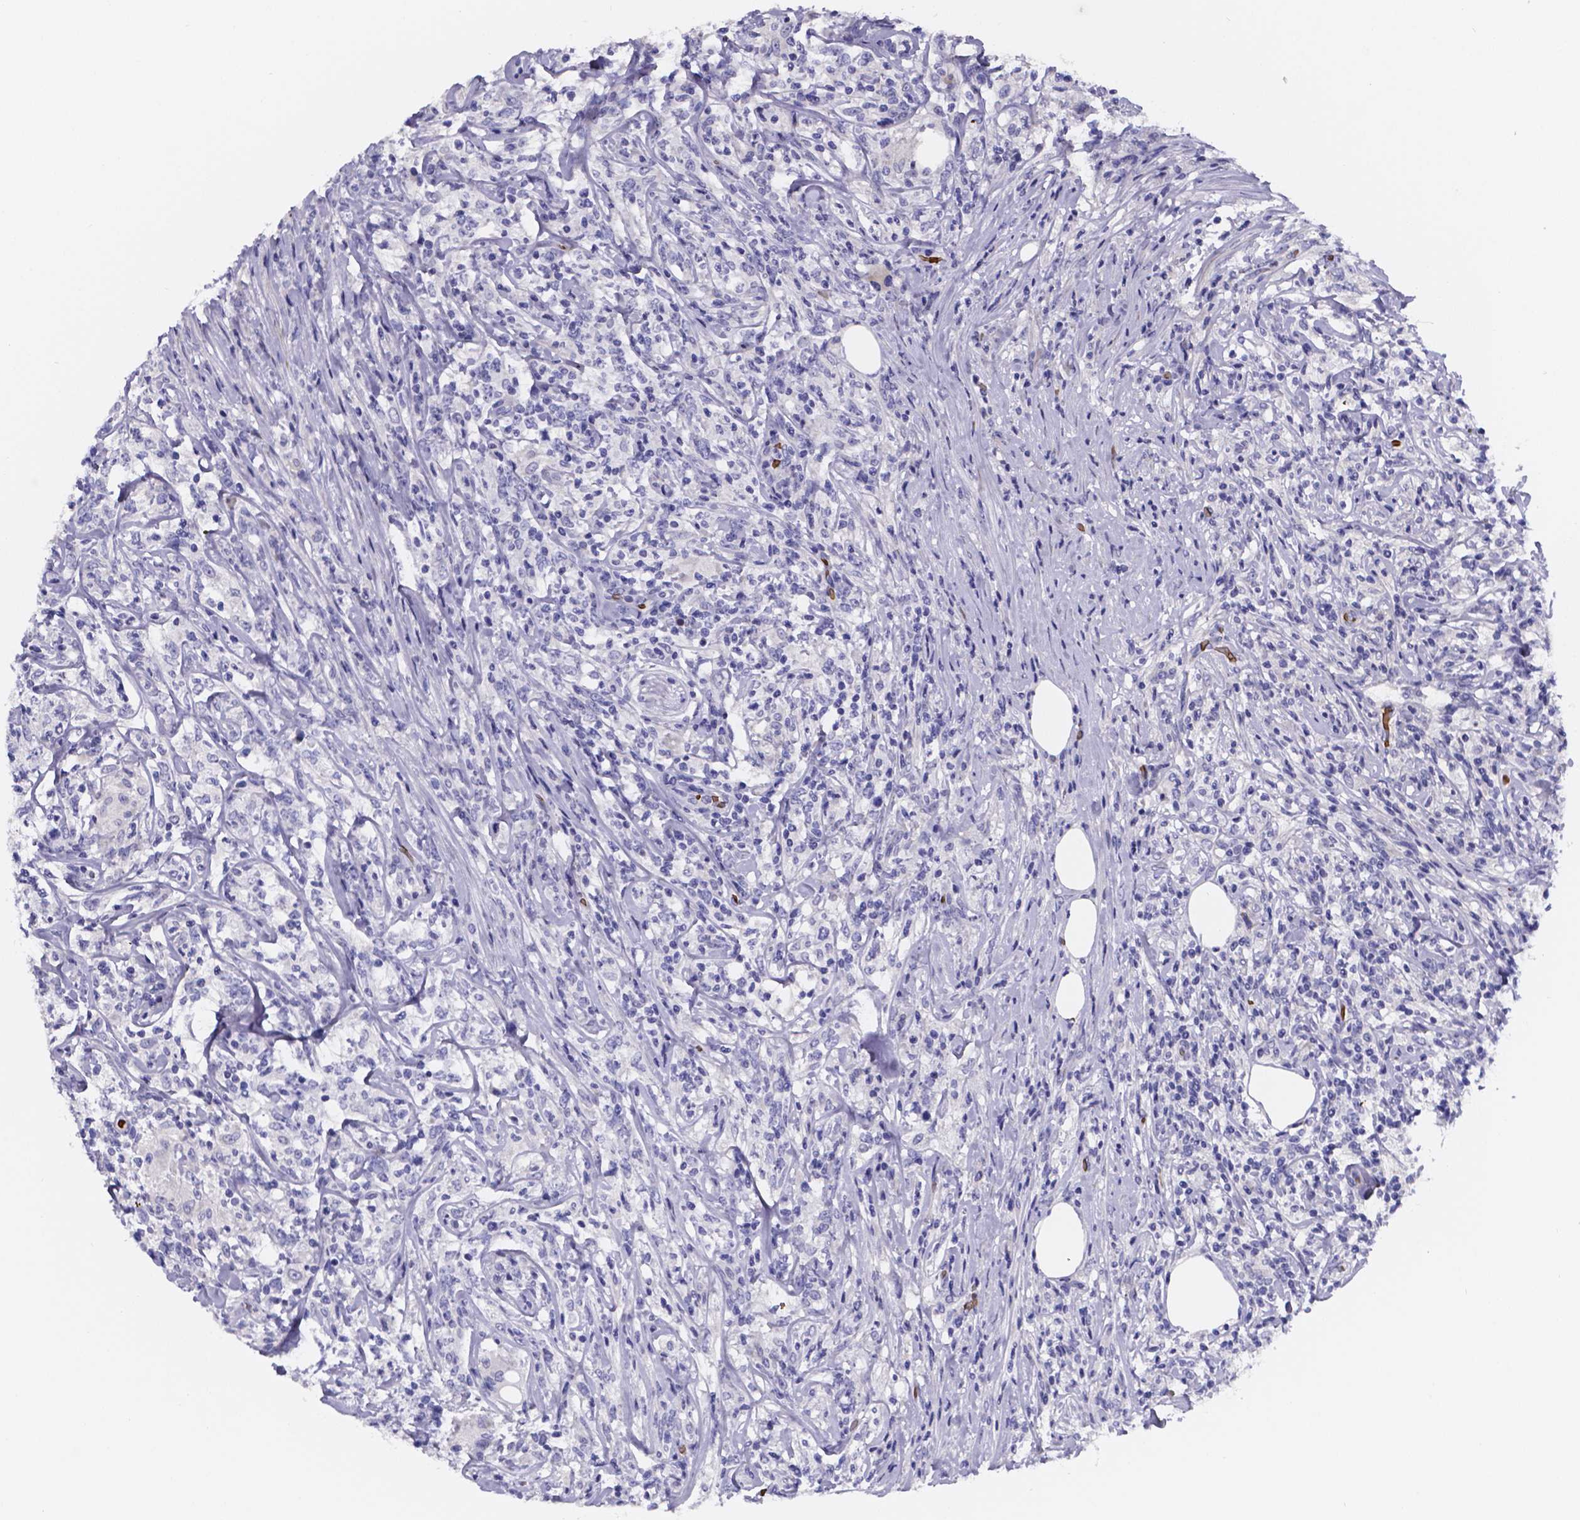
{"staining": {"intensity": "negative", "quantity": "none", "location": "none"}, "tissue": "lymphoma", "cell_type": "Tumor cells", "image_type": "cancer", "snomed": [{"axis": "morphology", "description": "Malignant lymphoma, non-Hodgkin's type, High grade"}, {"axis": "topography", "description": "Lymph node"}], "caption": "Tumor cells show no significant staining in lymphoma. (Brightfield microscopy of DAB (3,3'-diaminobenzidine) immunohistochemistry at high magnification).", "gene": "GABRA3", "patient": {"sex": "female", "age": 84}}